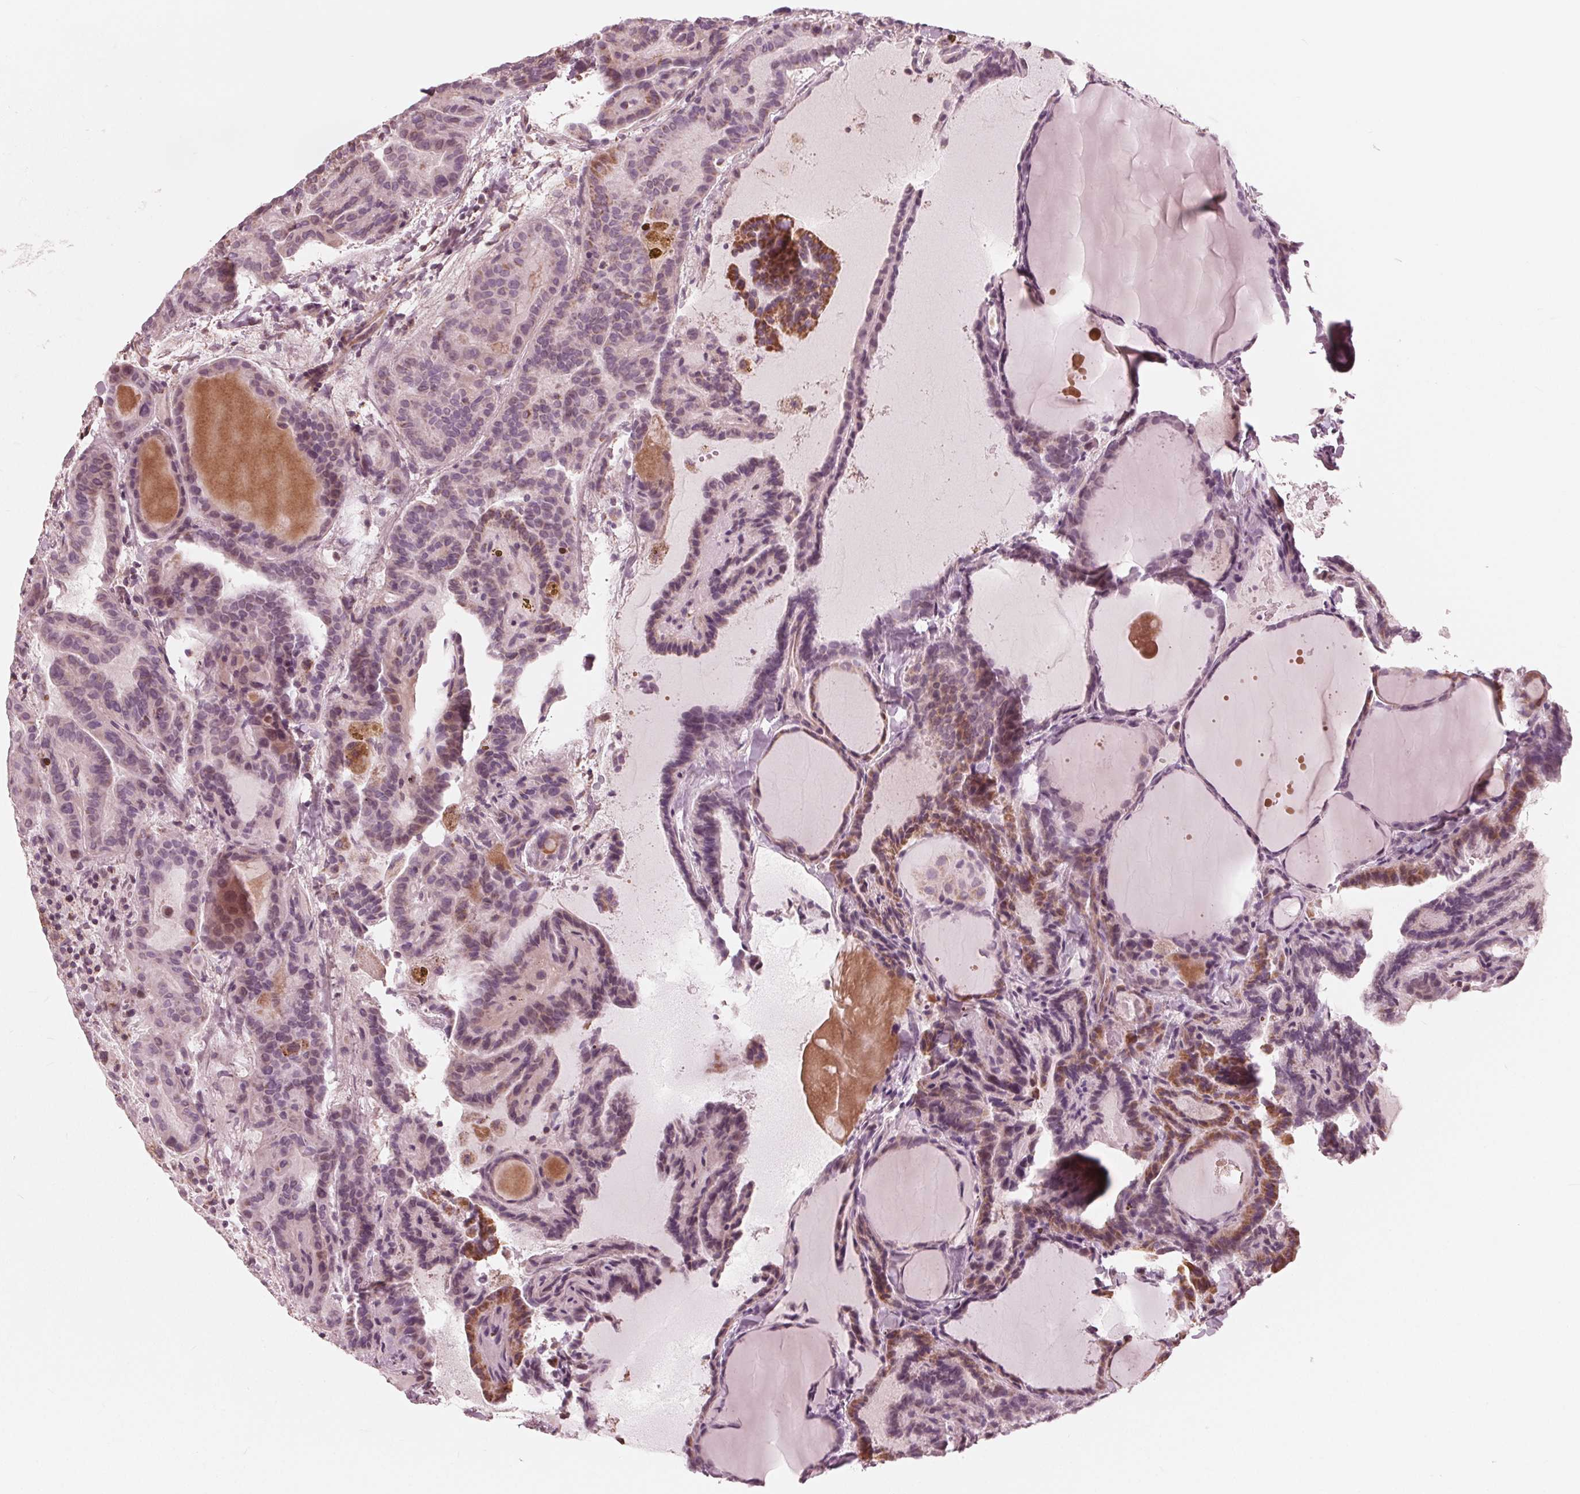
{"staining": {"intensity": "weak", "quantity": "<25%", "location": "cytoplasmic/membranous,nuclear"}, "tissue": "thyroid cancer", "cell_type": "Tumor cells", "image_type": "cancer", "snomed": [{"axis": "morphology", "description": "Papillary adenocarcinoma, NOS"}, {"axis": "topography", "description": "Thyroid gland"}], "caption": "Human thyroid cancer stained for a protein using immunohistochemistry shows no expression in tumor cells.", "gene": "DCAF4L2", "patient": {"sex": "female", "age": 46}}